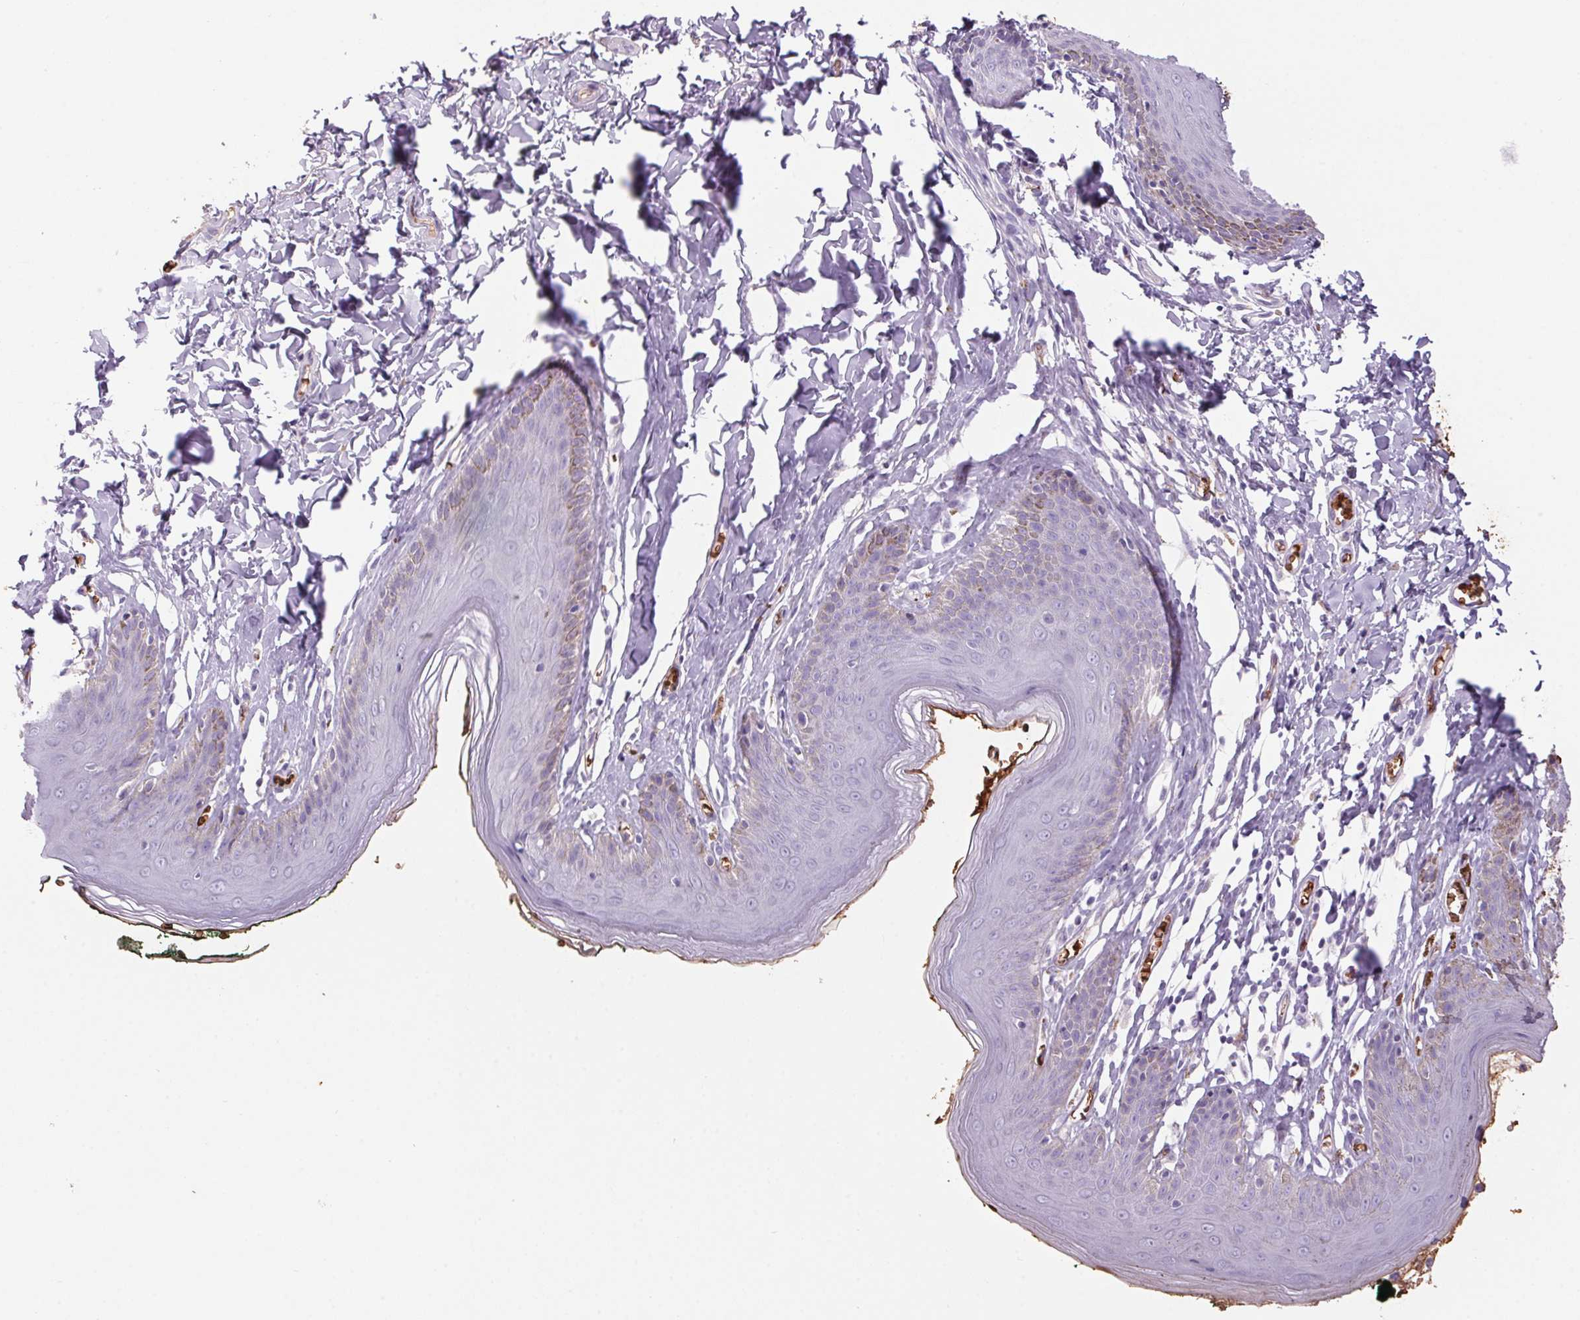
{"staining": {"intensity": "negative", "quantity": "none", "location": "none"}, "tissue": "skin", "cell_type": "Epidermal cells", "image_type": "normal", "snomed": [{"axis": "morphology", "description": "Normal tissue, NOS"}, {"axis": "topography", "description": "Vulva"}, {"axis": "topography", "description": "Peripheral nerve tissue"}], "caption": "Immunohistochemistry (IHC) of normal human skin shows no positivity in epidermal cells.", "gene": "HBQ1", "patient": {"sex": "female", "age": 66}}